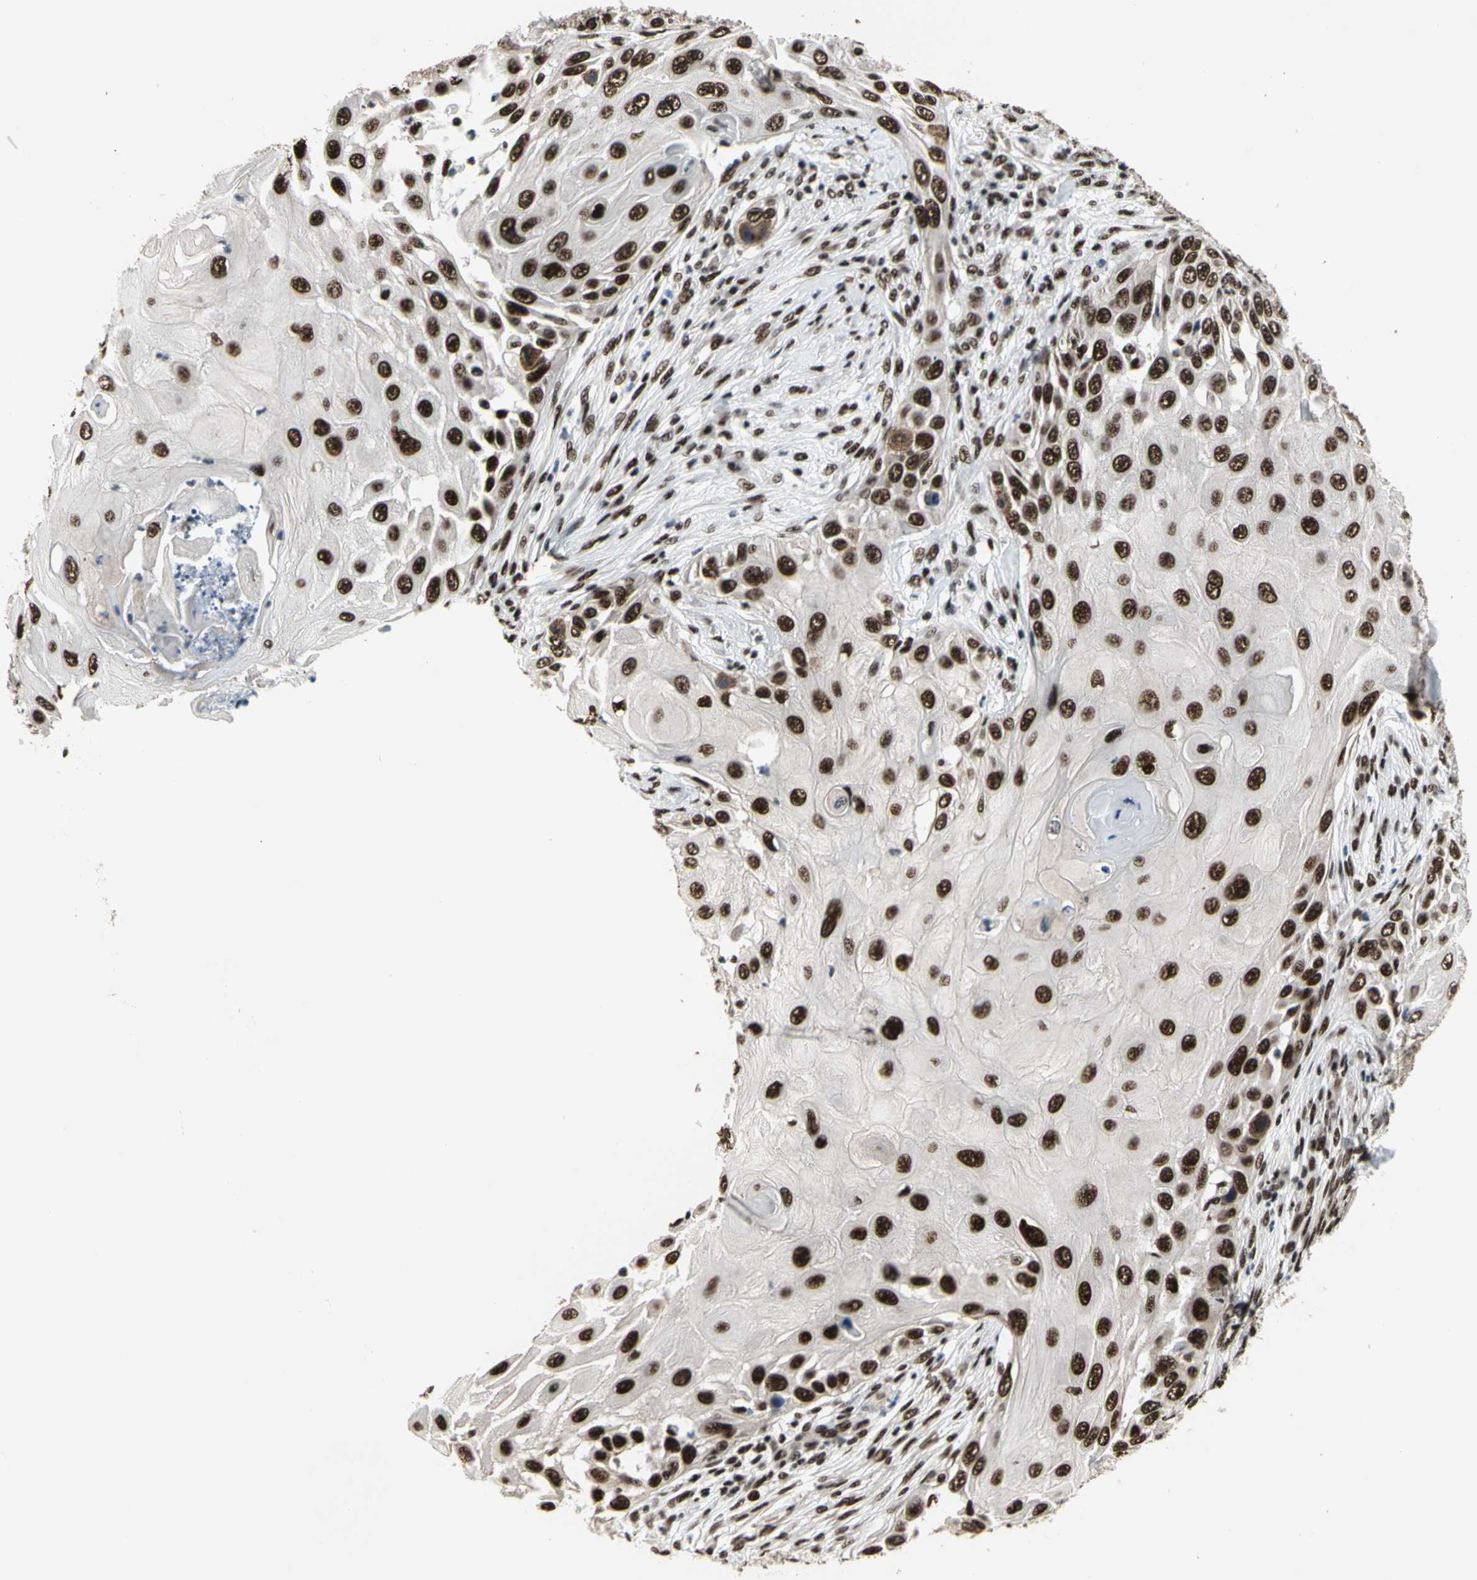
{"staining": {"intensity": "strong", "quantity": ">75%", "location": "nuclear"}, "tissue": "skin cancer", "cell_type": "Tumor cells", "image_type": "cancer", "snomed": [{"axis": "morphology", "description": "Squamous cell carcinoma, NOS"}, {"axis": "topography", "description": "Skin"}], "caption": "Skin cancer (squamous cell carcinoma) stained for a protein exhibits strong nuclear positivity in tumor cells.", "gene": "SRSF11", "patient": {"sex": "female", "age": 44}}